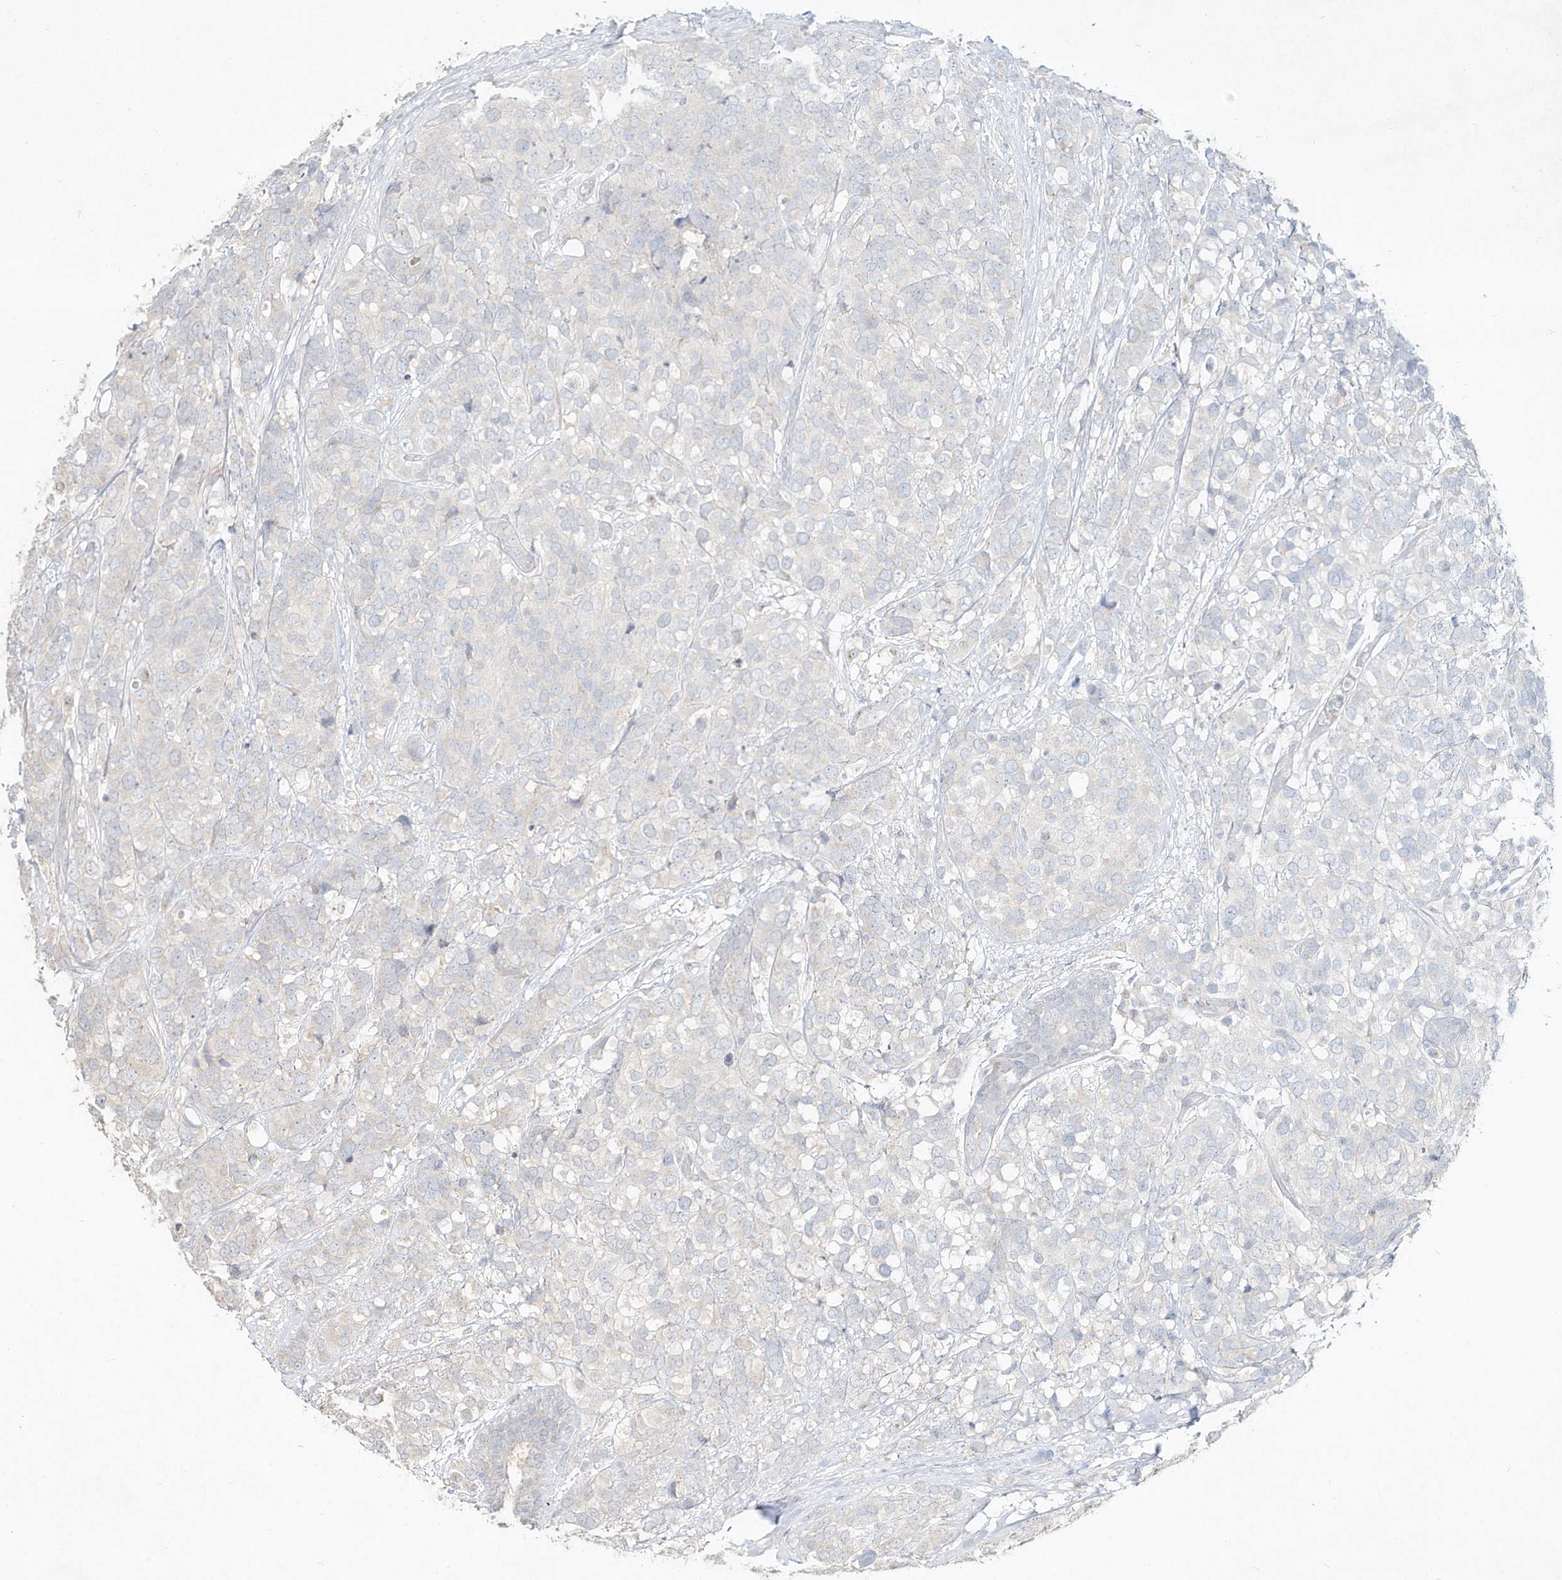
{"staining": {"intensity": "negative", "quantity": "none", "location": "none"}, "tissue": "breast cancer", "cell_type": "Tumor cells", "image_type": "cancer", "snomed": [{"axis": "morphology", "description": "Lobular carcinoma"}, {"axis": "topography", "description": "Breast"}], "caption": "DAB immunohistochemical staining of human lobular carcinoma (breast) displays no significant staining in tumor cells.", "gene": "DYNC1I2", "patient": {"sex": "female", "age": 59}}